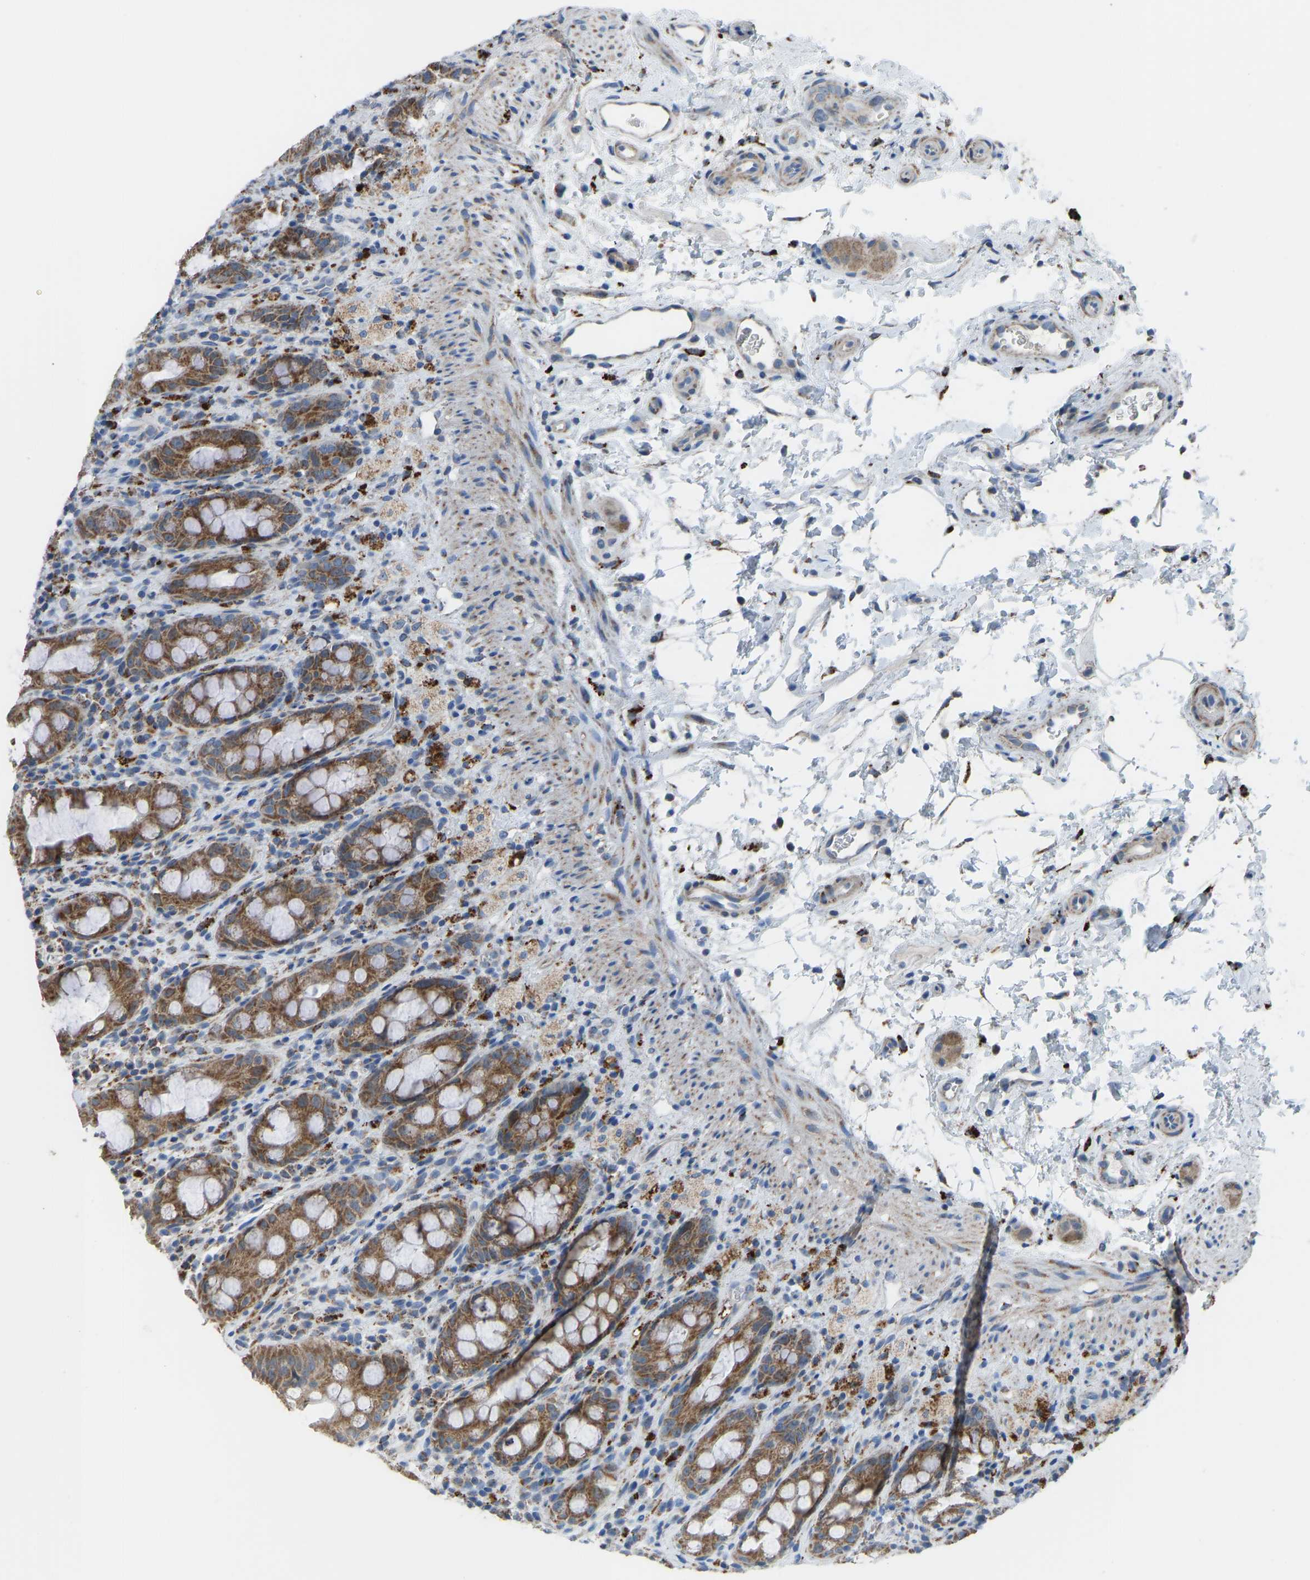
{"staining": {"intensity": "moderate", "quantity": ">75%", "location": "cytoplasmic/membranous"}, "tissue": "rectum", "cell_type": "Glandular cells", "image_type": "normal", "snomed": [{"axis": "morphology", "description": "Normal tissue, NOS"}, {"axis": "topography", "description": "Rectum"}], "caption": "Moderate cytoplasmic/membranous expression is identified in approximately >75% of glandular cells in normal rectum.", "gene": "SMIM20", "patient": {"sex": "male", "age": 44}}